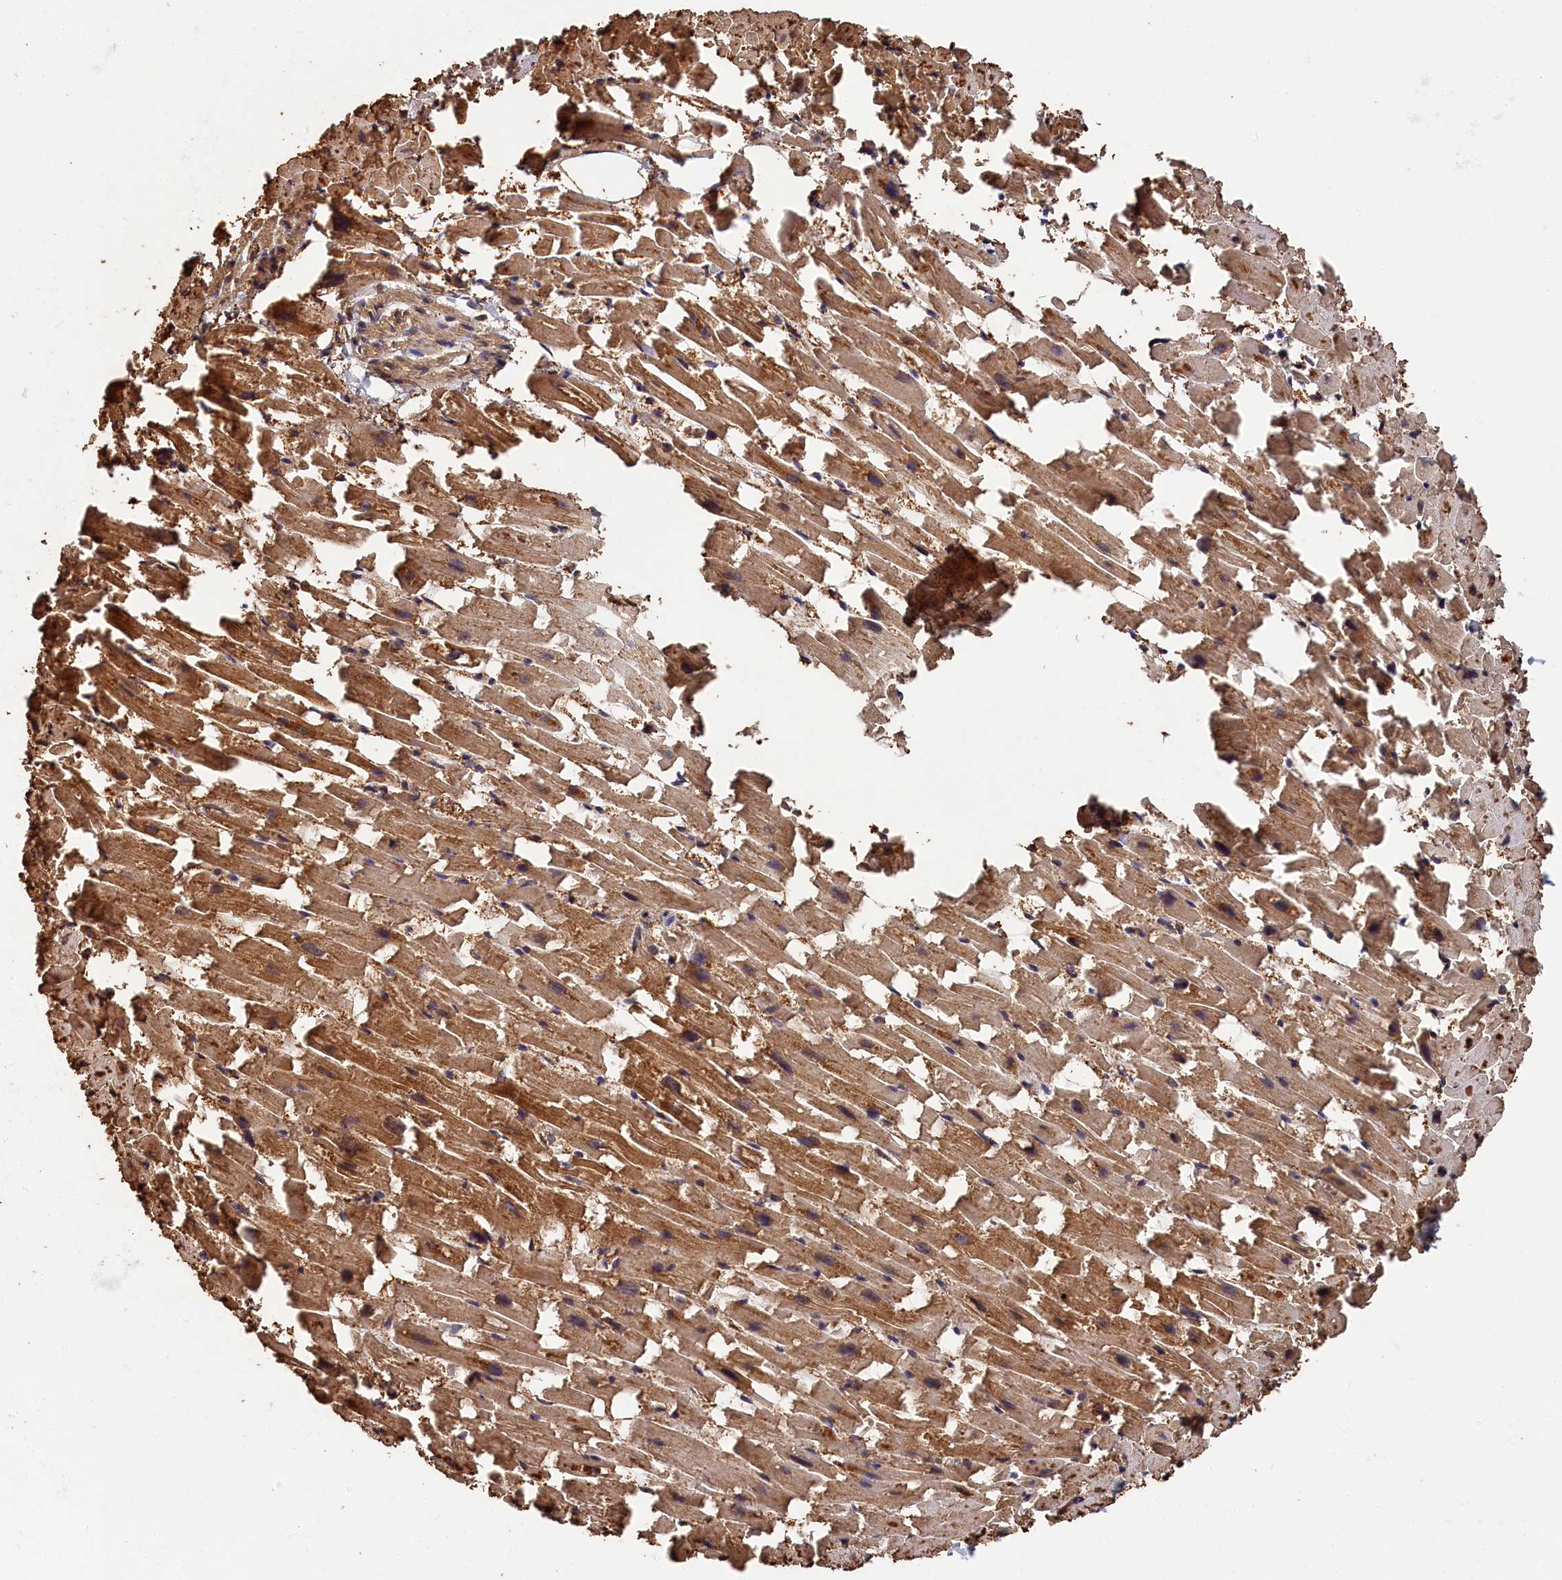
{"staining": {"intensity": "strong", "quantity": ">75%", "location": "cytoplasmic/membranous"}, "tissue": "heart muscle", "cell_type": "Cardiomyocytes", "image_type": "normal", "snomed": [{"axis": "morphology", "description": "Normal tissue, NOS"}, {"axis": "topography", "description": "Heart"}], "caption": "This micrograph shows immunohistochemistry (IHC) staining of normal human heart muscle, with high strong cytoplasmic/membranous positivity in about >75% of cardiomyocytes.", "gene": "LDHD", "patient": {"sex": "female", "age": 64}}